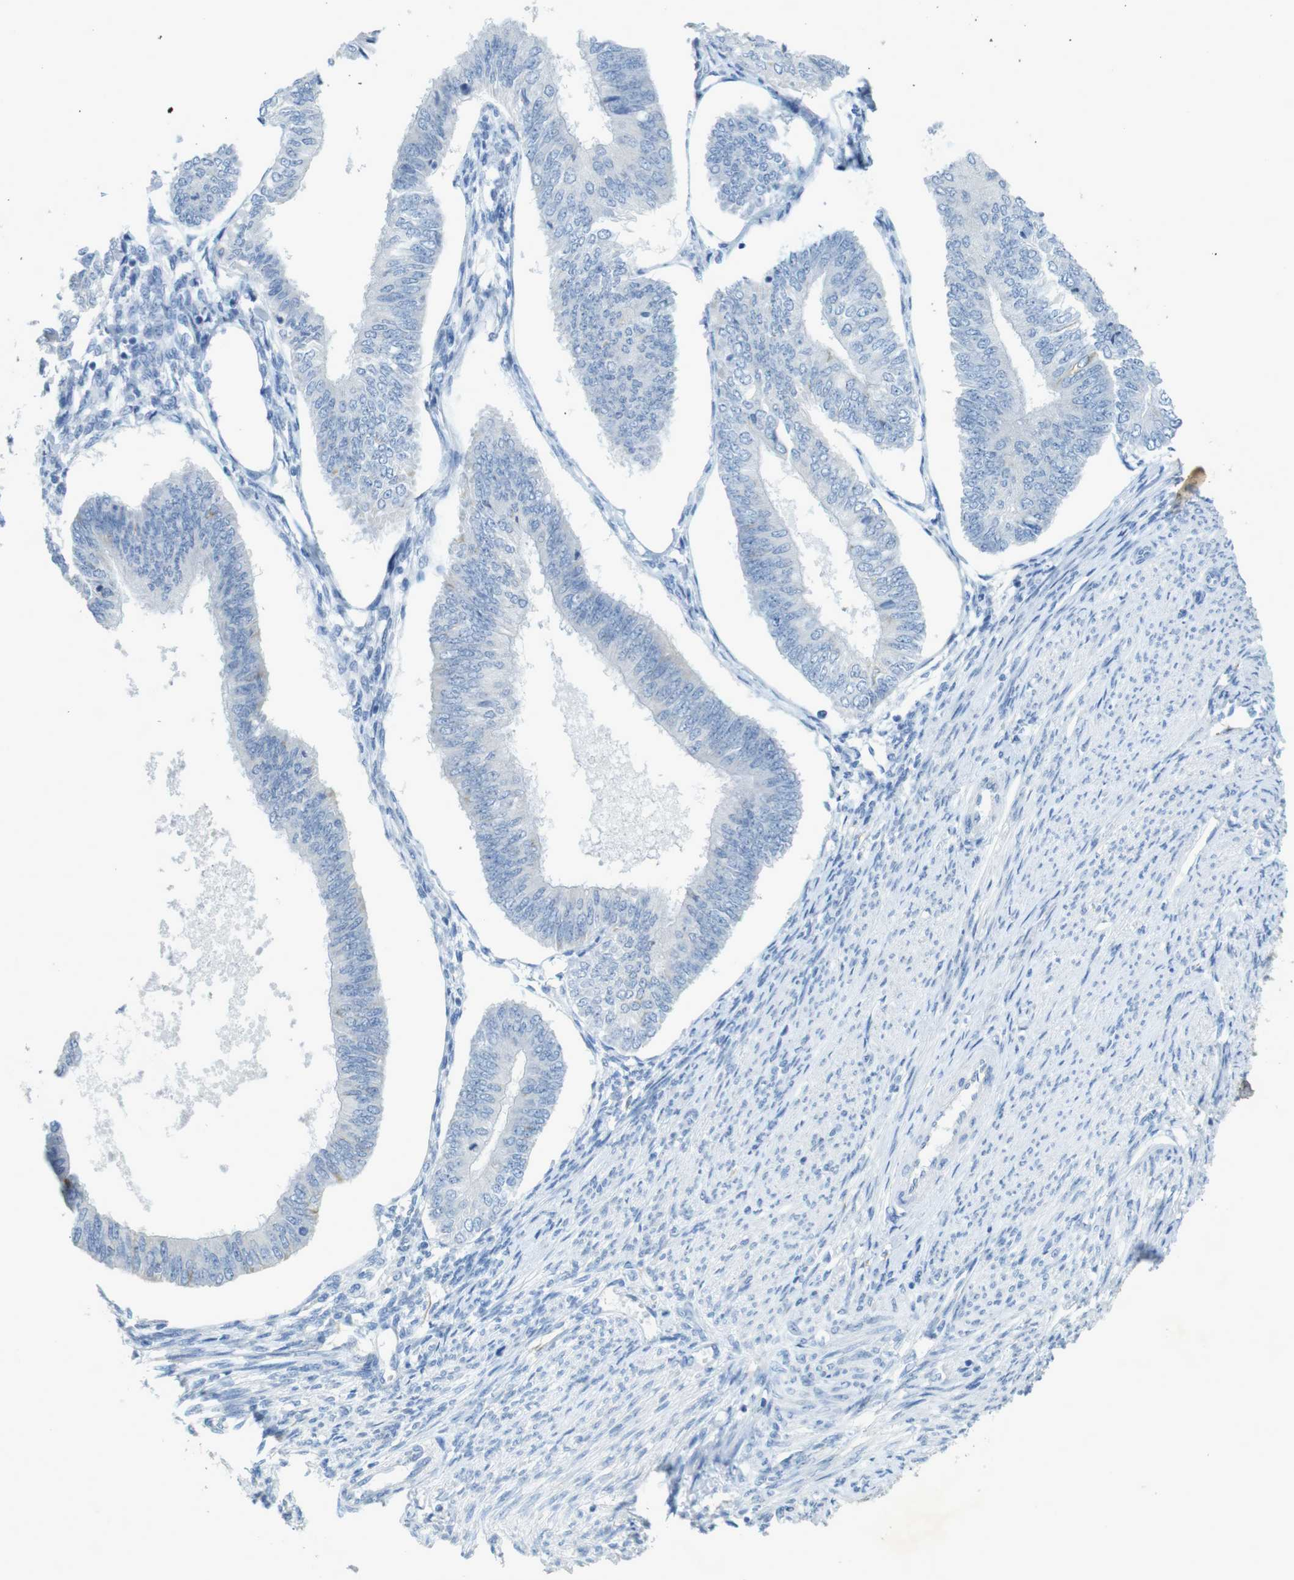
{"staining": {"intensity": "negative", "quantity": "none", "location": "none"}, "tissue": "endometrial cancer", "cell_type": "Tumor cells", "image_type": "cancer", "snomed": [{"axis": "morphology", "description": "Adenocarcinoma, NOS"}, {"axis": "topography", "description": "Endometrium"}], "caption": "Tumor cells are negative for protein expression in human endometrial adenocarcinoma.", "gene": "CD320", "patient": {"sex": "female", "age": 58}}